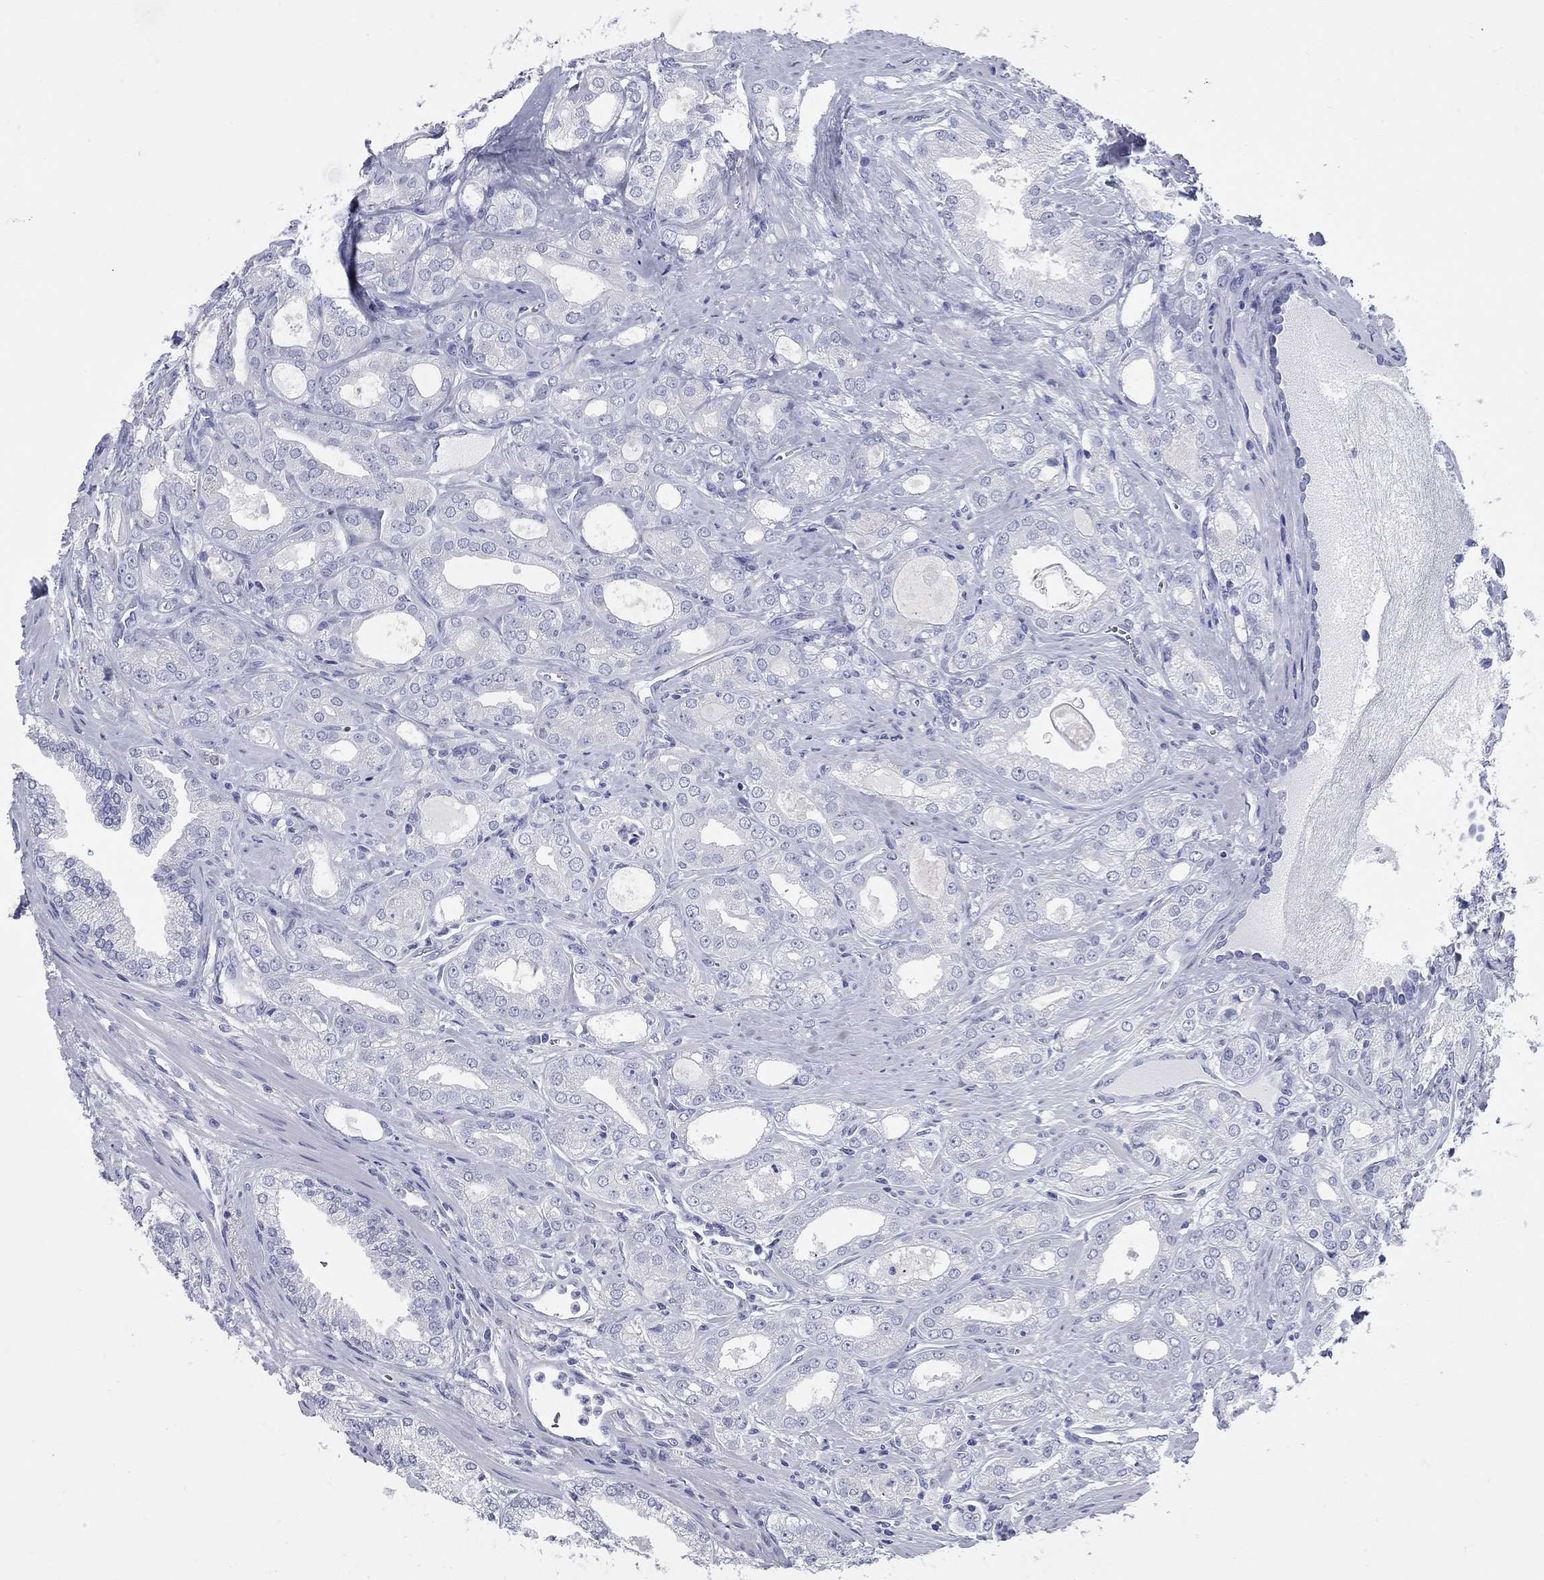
{"staining": {"intensity": "negative", "quantity": "none", "location": "none"}, "tissue": "prostate cancer", "cell_type": "Tumor cells", "image_type": "cancer", "snomed": [{"axis": "morphology", "description": "Adenocarcinoma, NOS"}, {"axis": "morphology", "description": "Adenocarcinoma, High grade"}, {"axis": "topography", "description": "Prostate"}], "caption": "A micrograph of human prostate cancer (adenocarcinoma) is negative for staining in tumor cells.", "gene": "CCNA1", "patient": {"sex": "male", "age": 70}}